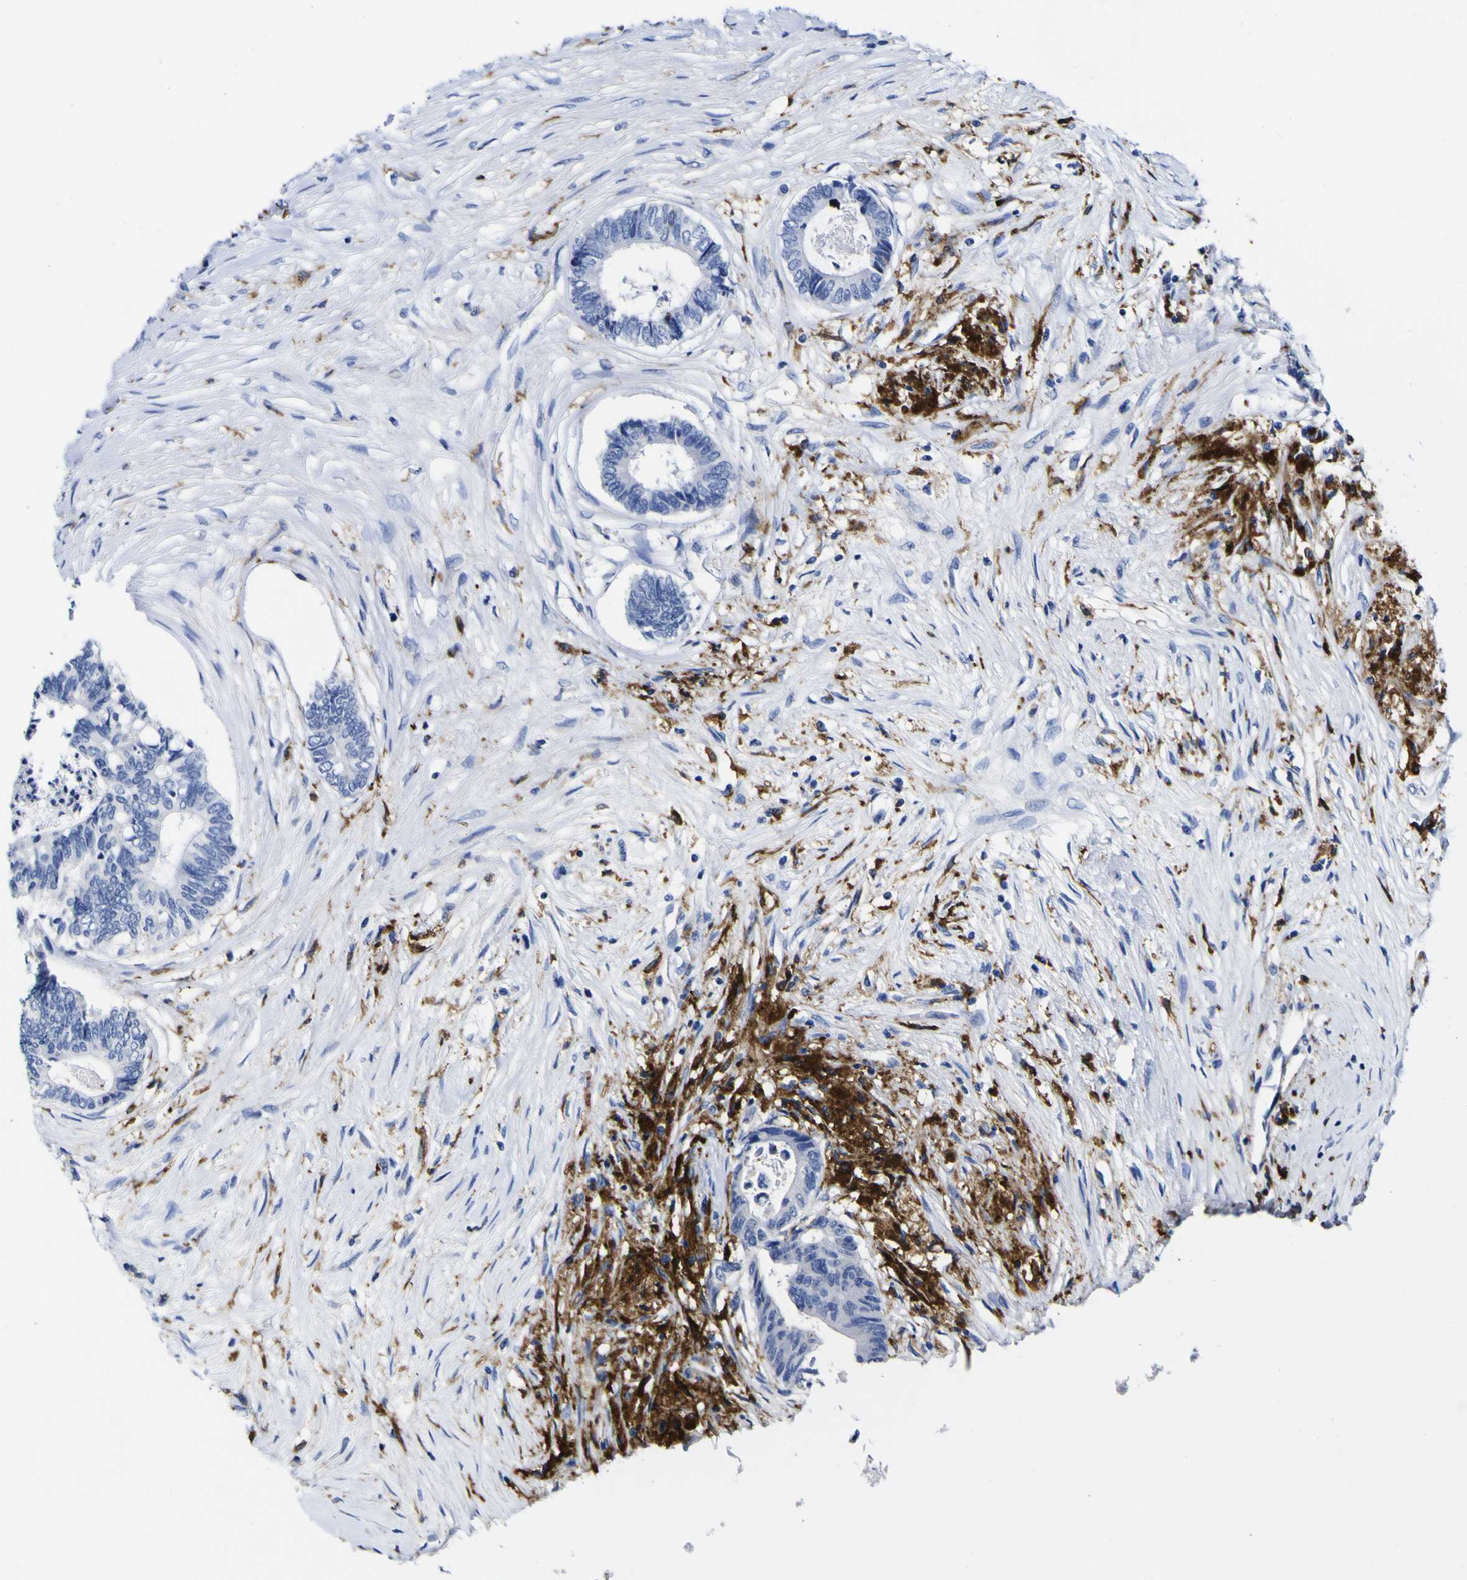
{"staining": {"intensity": "negative", "quantity": "none", "location": "none"}, "tissue": "colorectal cancer", "cell_type": "Tumor cells", "image_type": "cancer", "snomed": [{"axis": "morphology", "description": "Adenocarcinoma, NOS"}, {"axis": "topography", "description": "Rectum"}], "caption": "Immunohistochemistry (IHC) micrograph of colorectal cancer stained for a protein (brown), which exhibits no positivity in tumor cells. (DAB (3,3'-diaminobenzidine) immunohistochemistry (IHC) with hematoxylin counter stain).", "gene": "HLA-DQA1", "patient": {"sex": "male", "age": 63}}